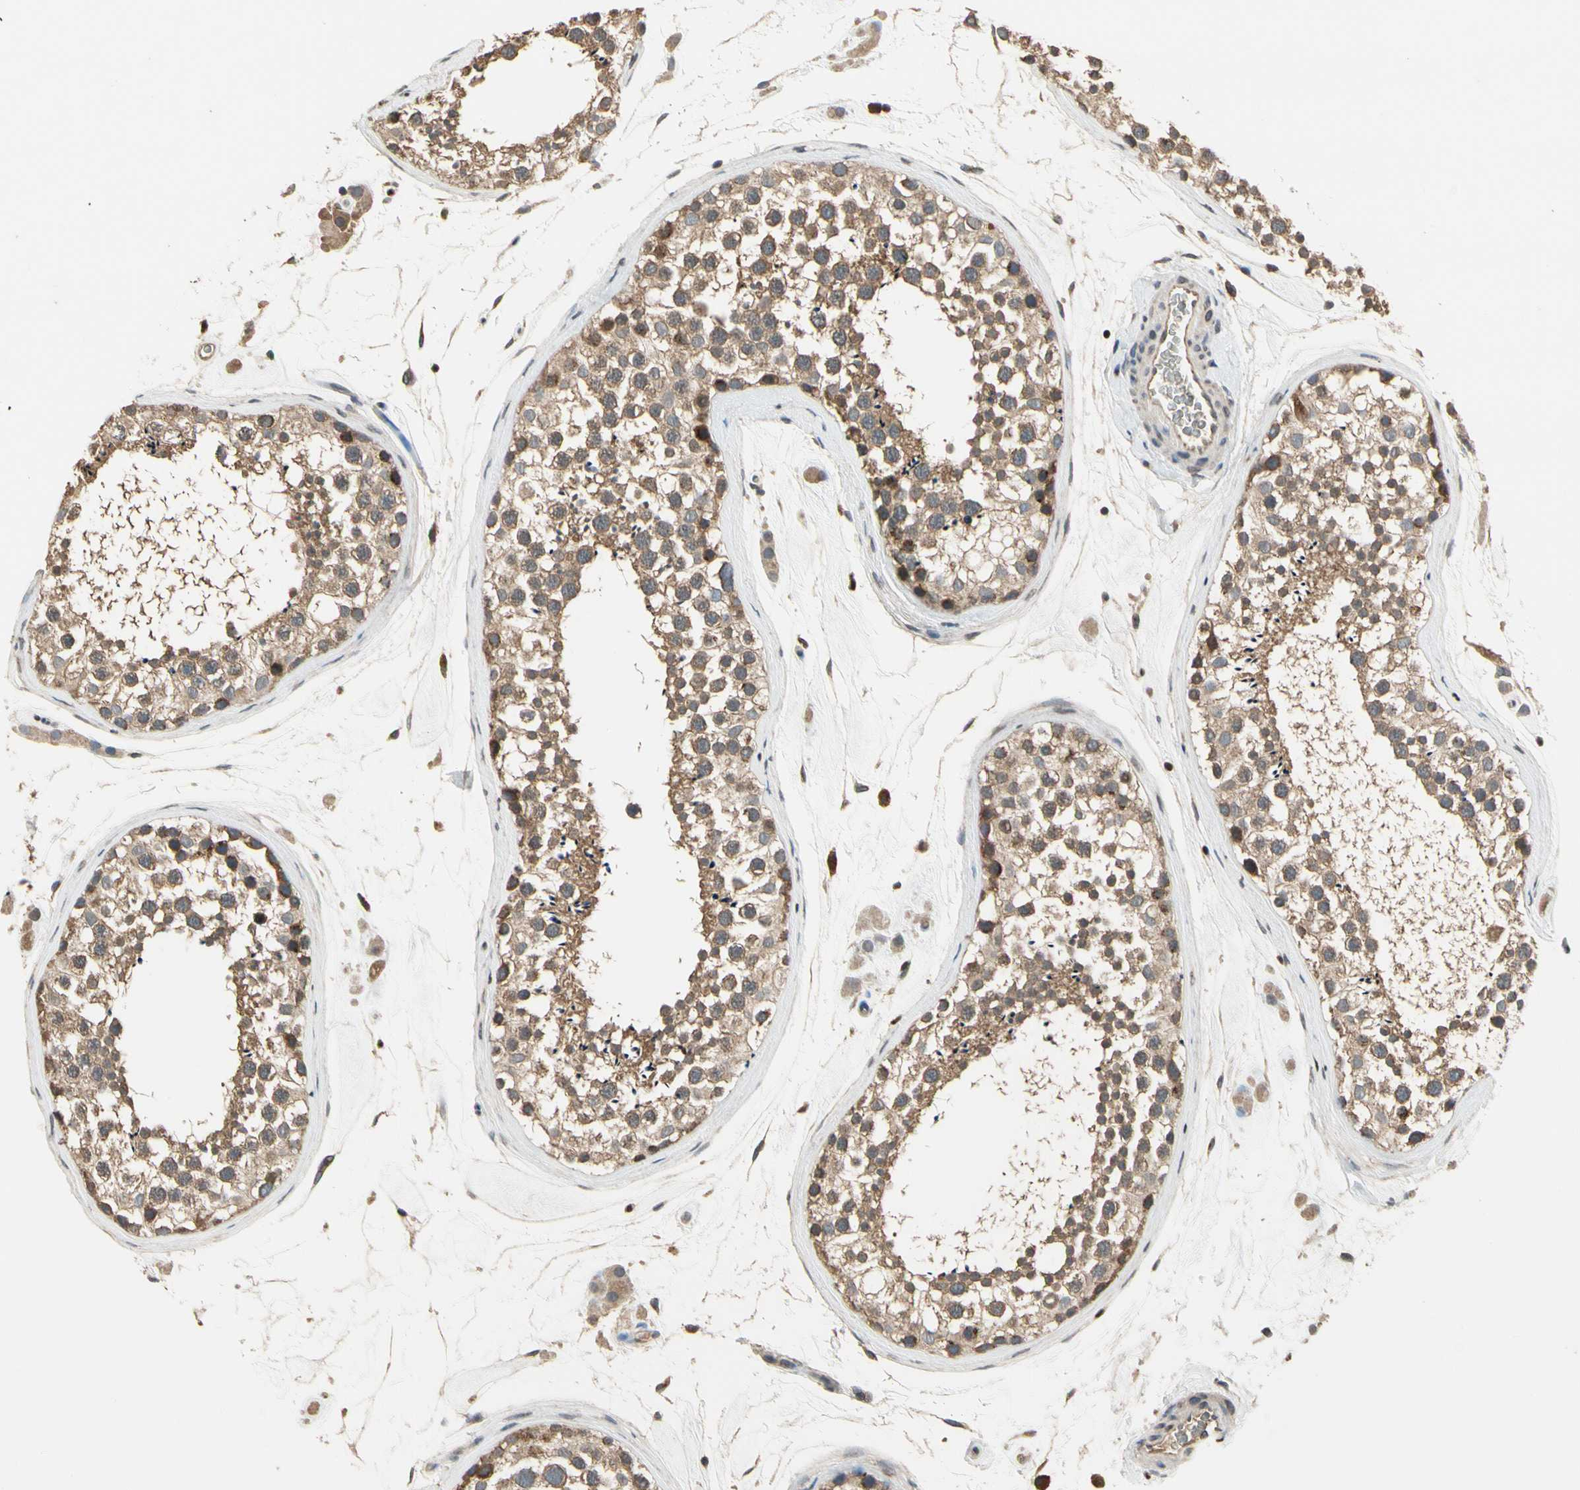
{"staining": {"intensity": "moderate", "quantity": ">75%", "location": "cytoplasmic/membranous"}, "tissue": "testis", "cell_type": "Cells in seminiferous ducts", "image_type": "normal", "snomed": [{"axis": "morphology", "description": "Normal tissue, NOS"}, {"axis": "topography", "description": "Testis"}], "caption": "Cells in seminiferous ducts reveal moderate cytoplasmic/membranous positivity in about >75% of cells in normal testis.", "gene": "CGREF1", "patient": {"sex": "male", "age": 46}}